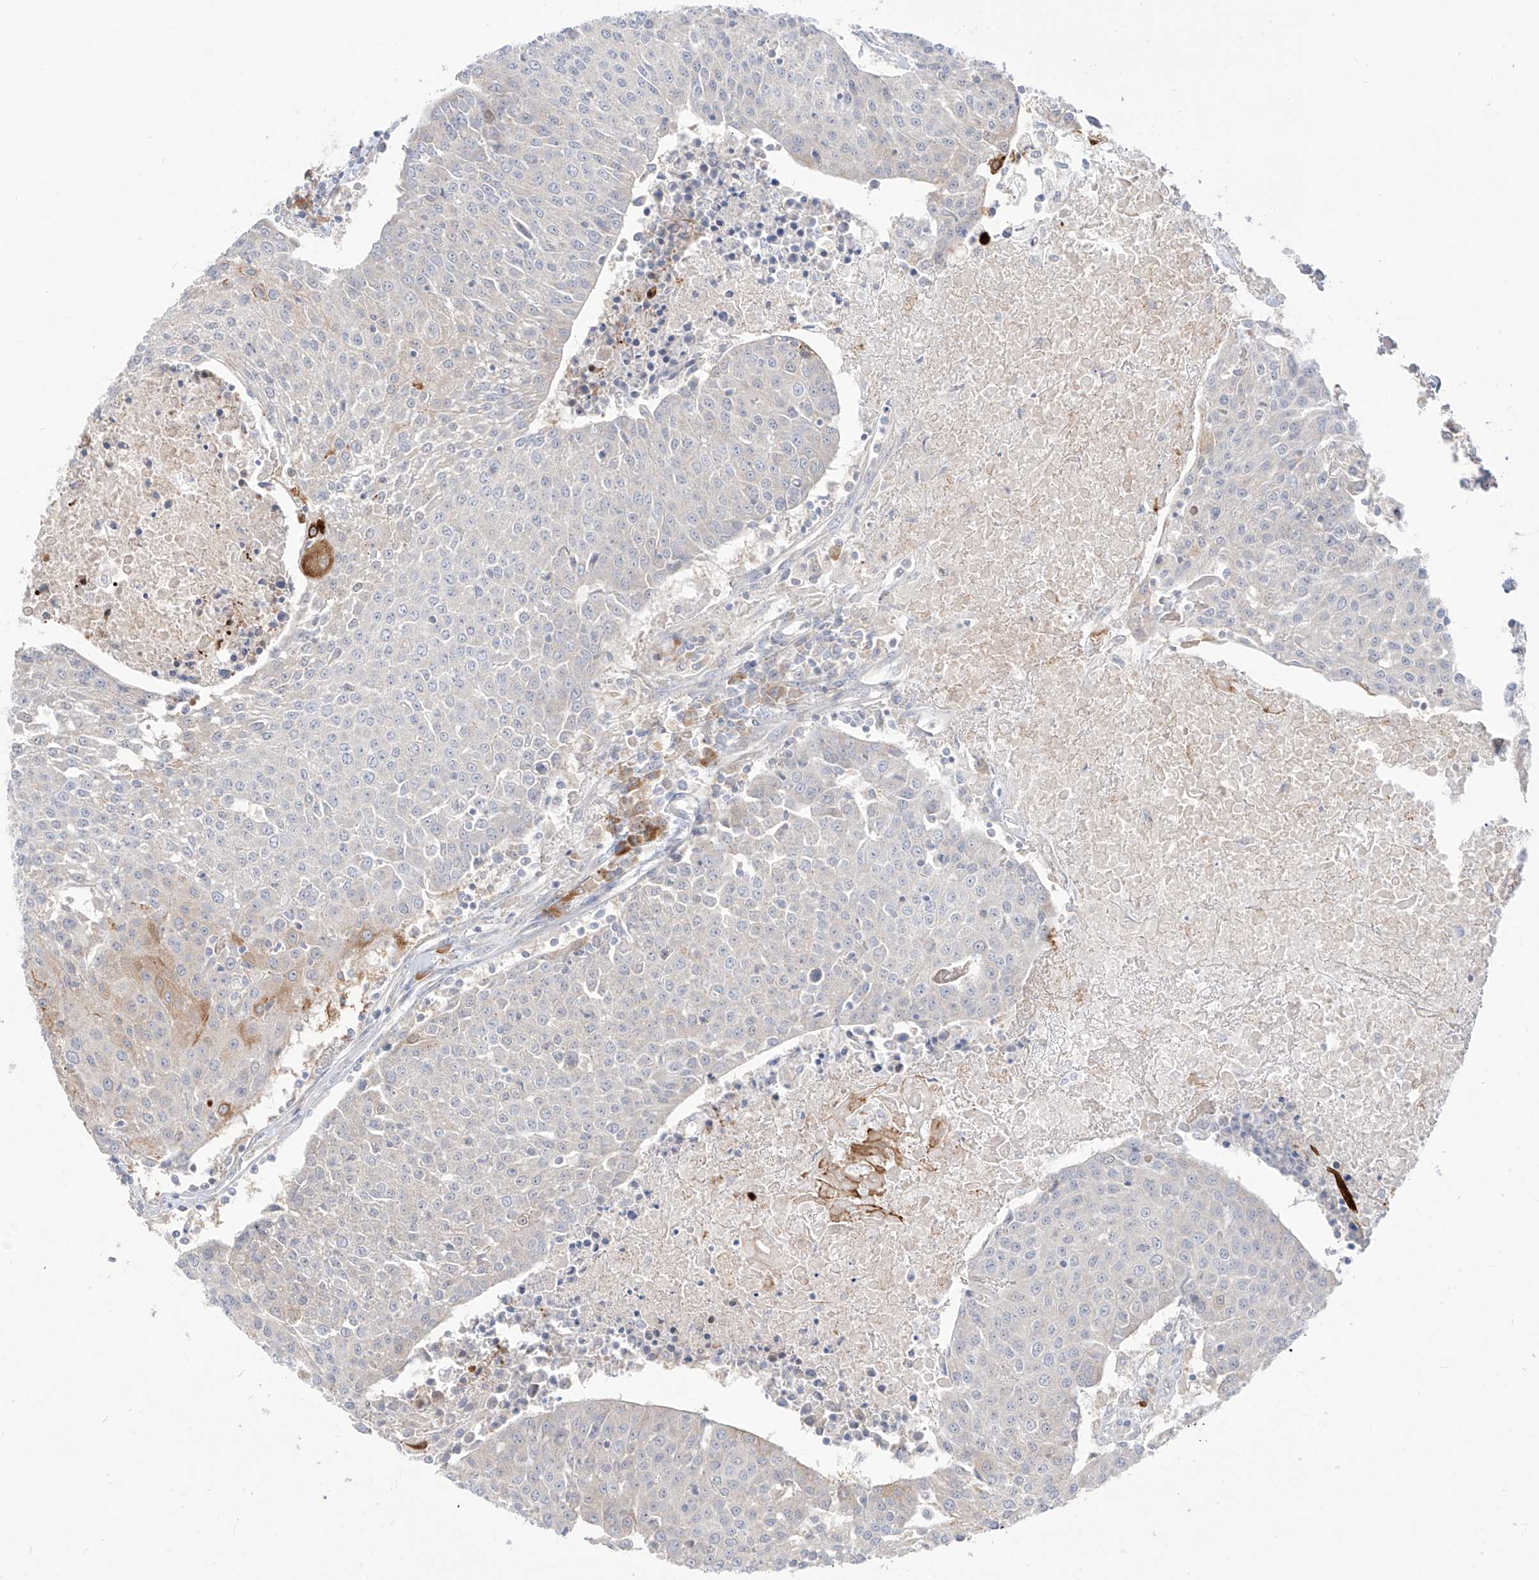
{"staining": {"intensity": "negative", "quantity": "none", "location": "none"}, "tissue": "urothelial cancer", "cell_type": "Tumor cells", "image_type": "cancer", "snomed": [{"axis": "morphology", "description": "Urothelial carcinoma, High grade"}, {"axis": "topography", "description": "Urinary bladder"}], "caption": "Tumor cells are negative for brown protein staining in urothelial cancer.", "gene": "SYTL3", "patient": {"sex": "female", "age": 85}}